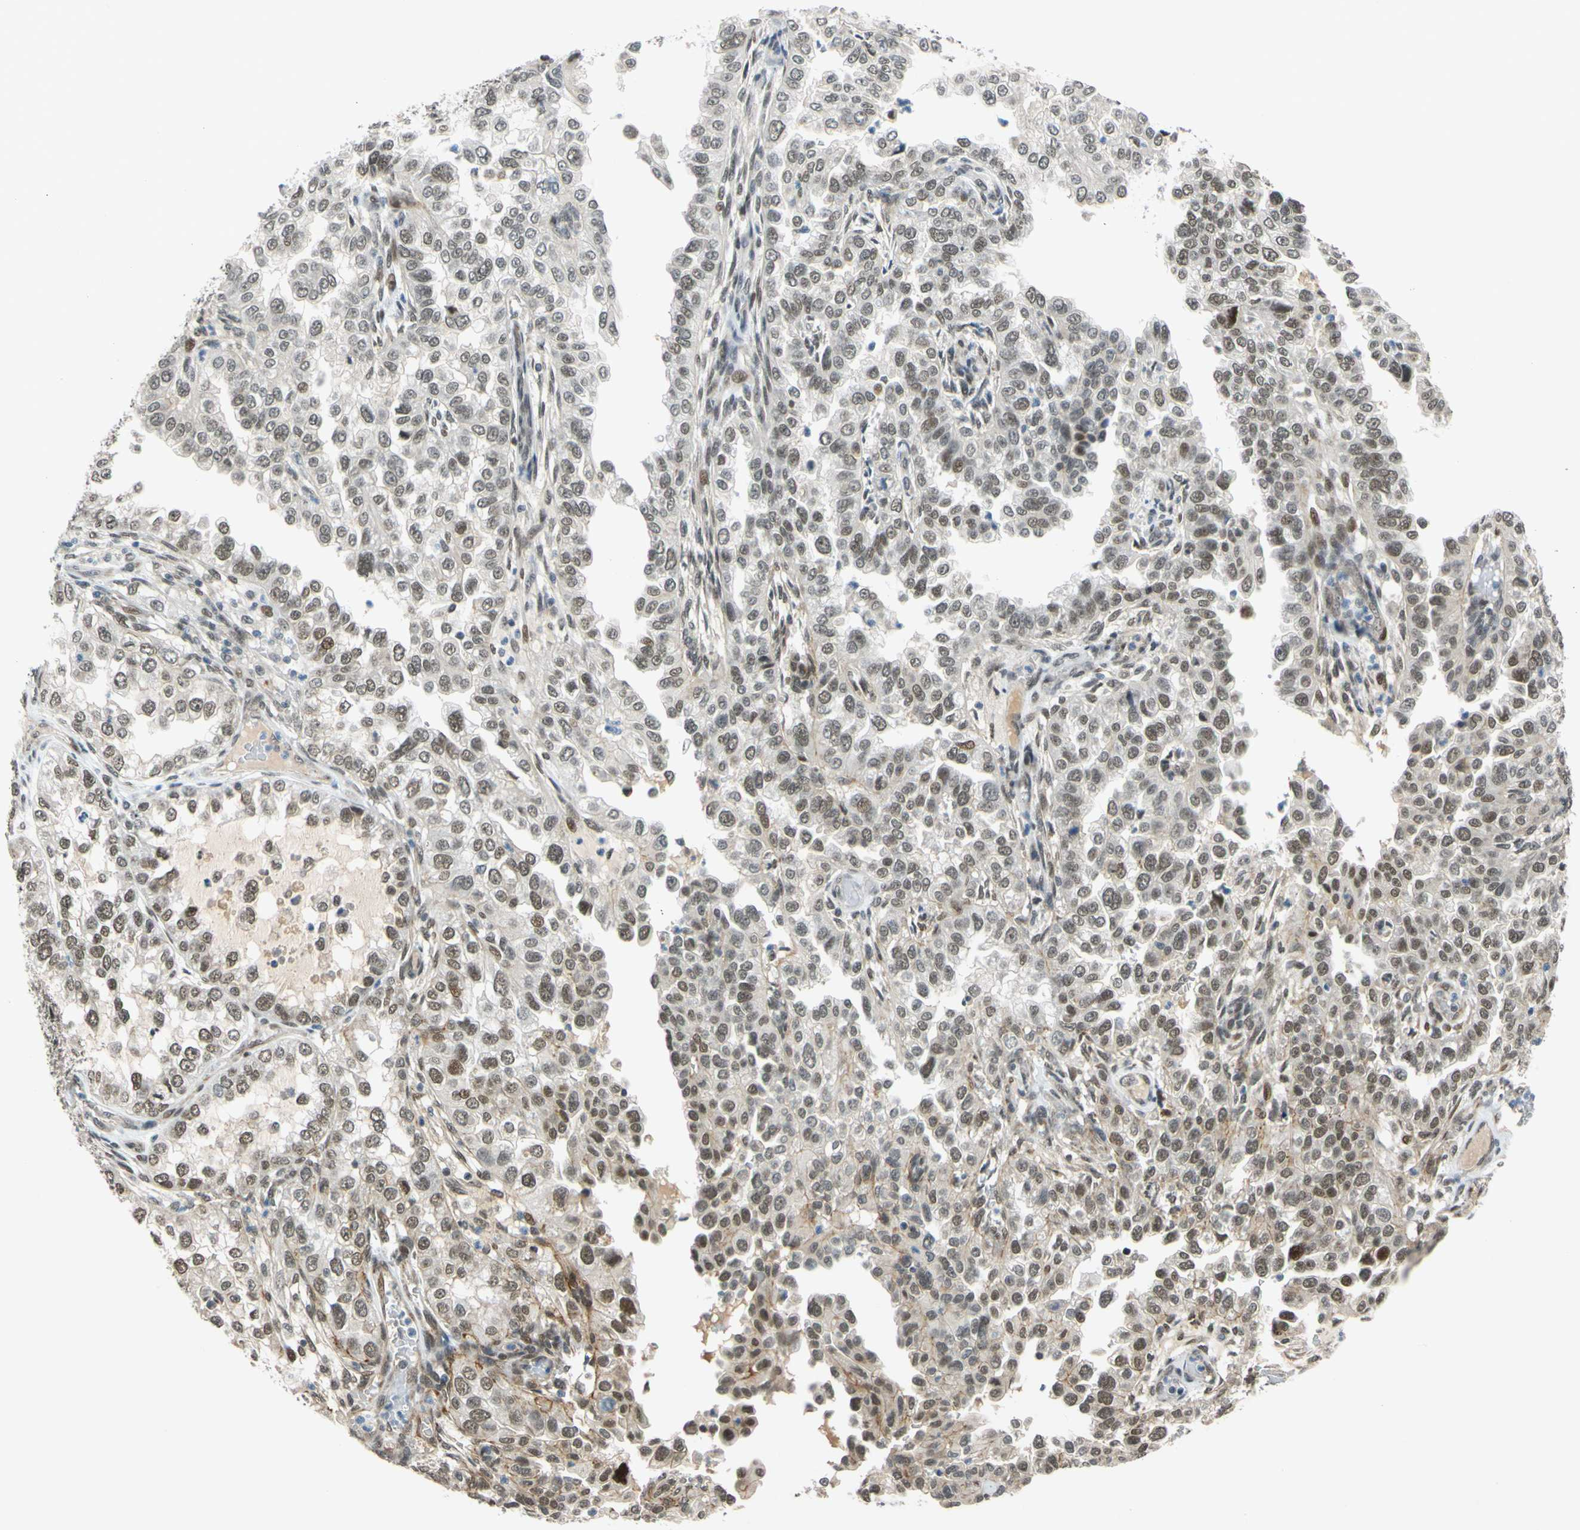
{"staining": {"intensity": "moderate", "quantity": ">75%", "location": "cytoplasmic/membranous,nuclear"}, "tissue": "endometrial cancer", "cell_type": "Tumor cells", "image_type": "cancer", "snomed": [{"axis": "morphology", "description": "Adenocarcinoma, NOS"}, {"axis": "topography", "description": "Endometrium"}], "caption": "DAB (3,3'-diaminobenzidine) immunohistochemical staining of human endometrial cancer demonstrates moderate cytoplasmic/membranous and nuclear protein expression in about >75% of tumor cells.", "gene": "POGZ", "patient": {"sex": "female", "age": 85}}